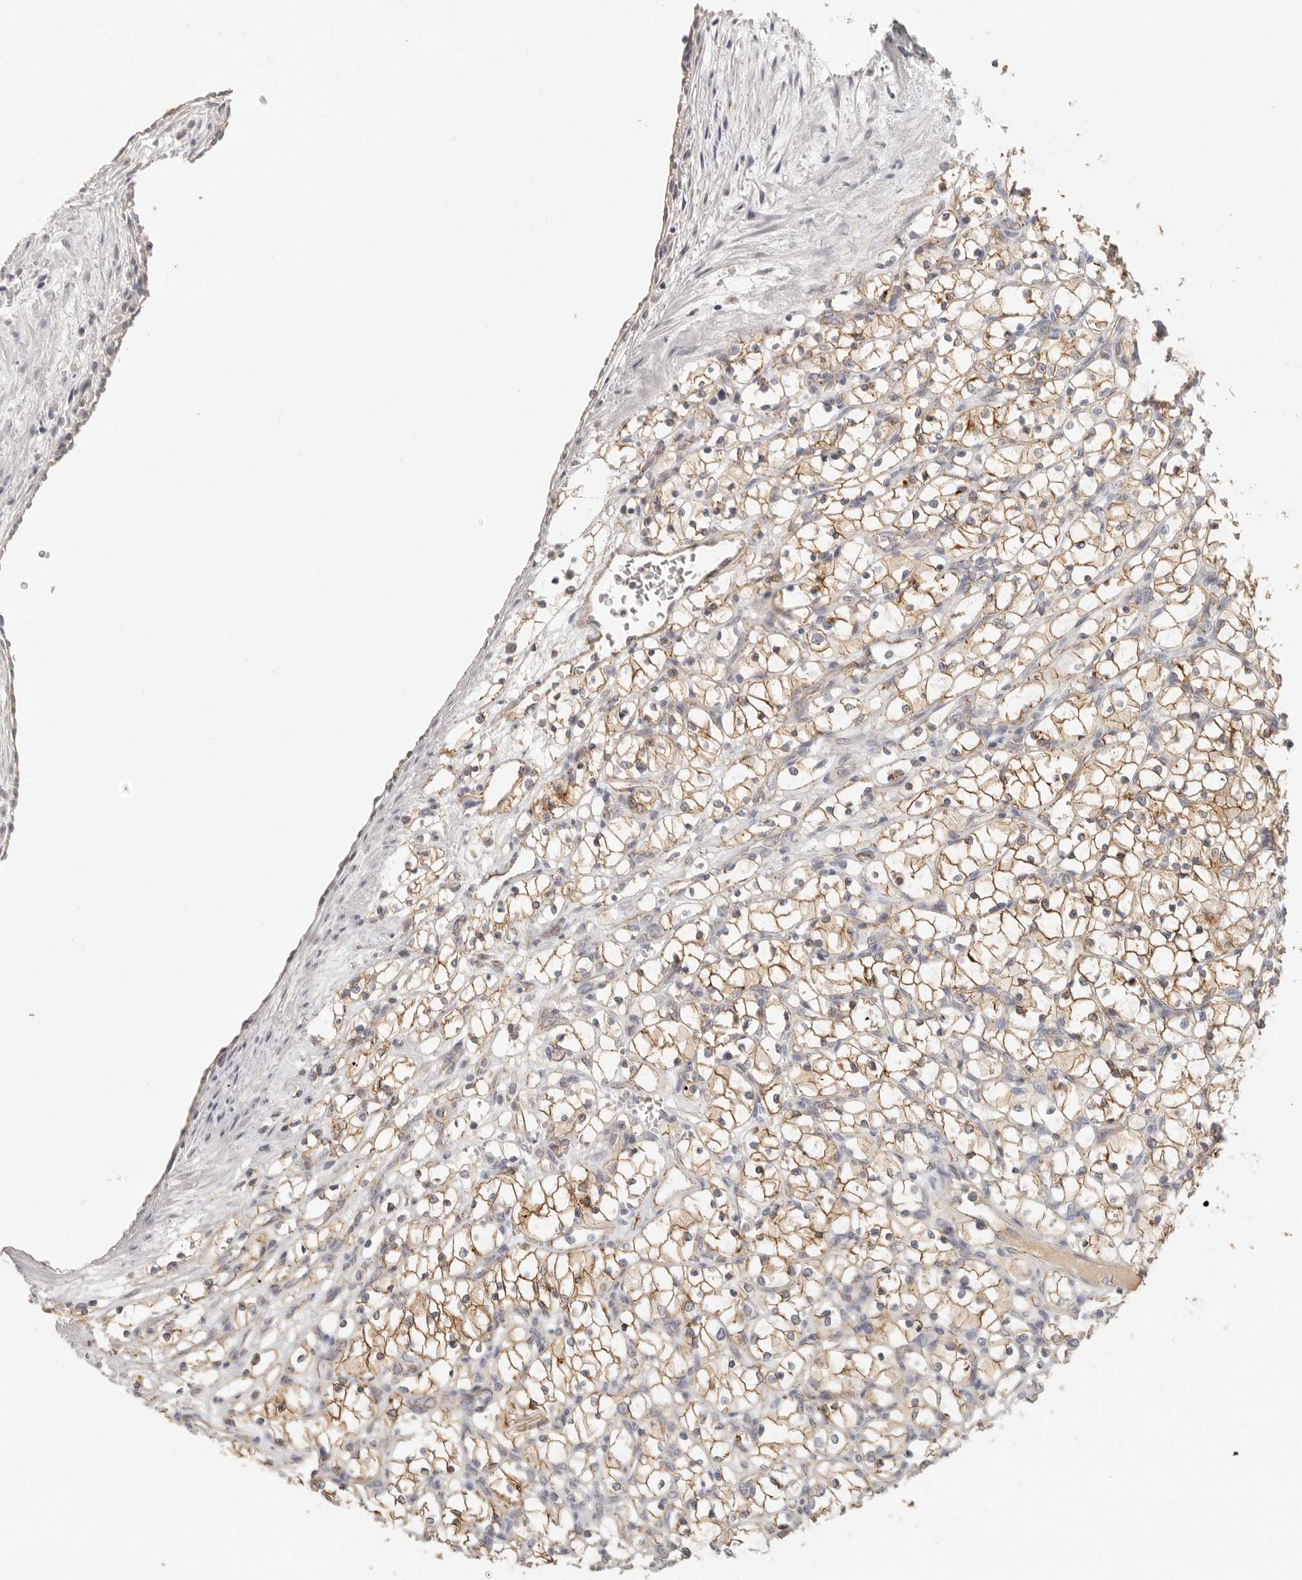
{"staining": {"intensity": "moderate", "quantity": ">75%", "location": "cytoplasmic/membranous"}, "tissue": "renal cancer", "cell_type": "Tumor cells", "image_type": "cancer", "snomed": [{"axis": "morphology", "description": "Adenocarcinoma, NOS"}, {"axis": "topography", "description": "Kidney"}], "caption": "Immunohistochemistry photomicrograph of renal adenocarcinoma stained for a protein (brown), which displays medium levels of moderate cytoplasmic/membranous expression in approximately >75% of tumor cells.", "gene": "ANXA9", "patient": {"sex": "female", "age": 69}}